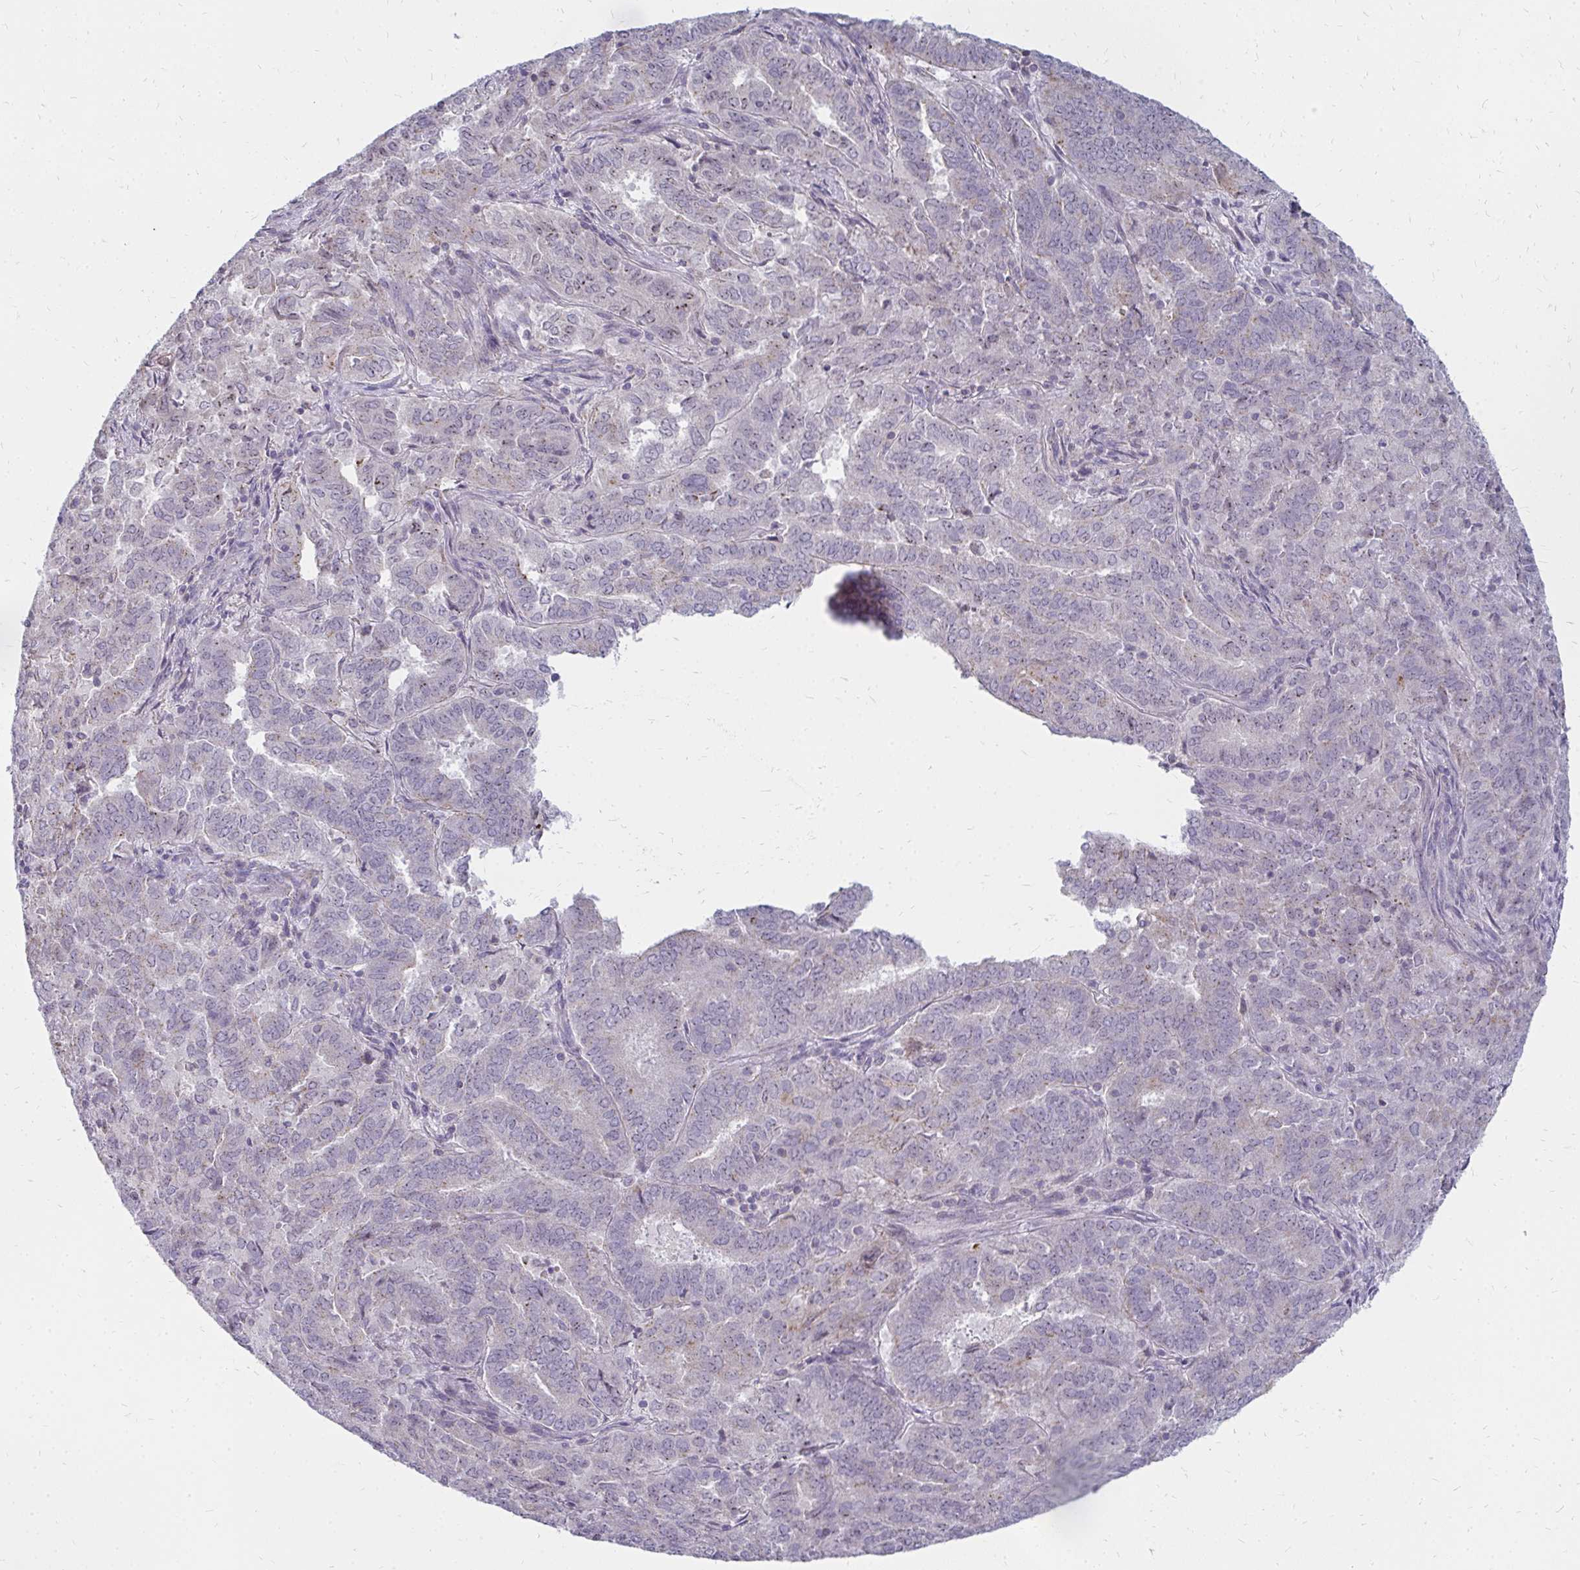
{"staining": {"intensity": "weak", "quantity": "<25%", "location": "nuclear"}, "tissue": "endometrial cancer", "cell_type": "Tumor cells", "image_type": "cancer", "snomed": [{"axis": "morphology", "description": "Adenocarcinoma, NOS"}, {"axis": "topography", "description": "Endometrium"}], "caption": "DAB immunohistochemical staining of human adenocarcinoma (endometrial) reveals no significant staining in tumor cells.", "gene": "FAM9A", "patient": {"sex": "female", "age": 72}}